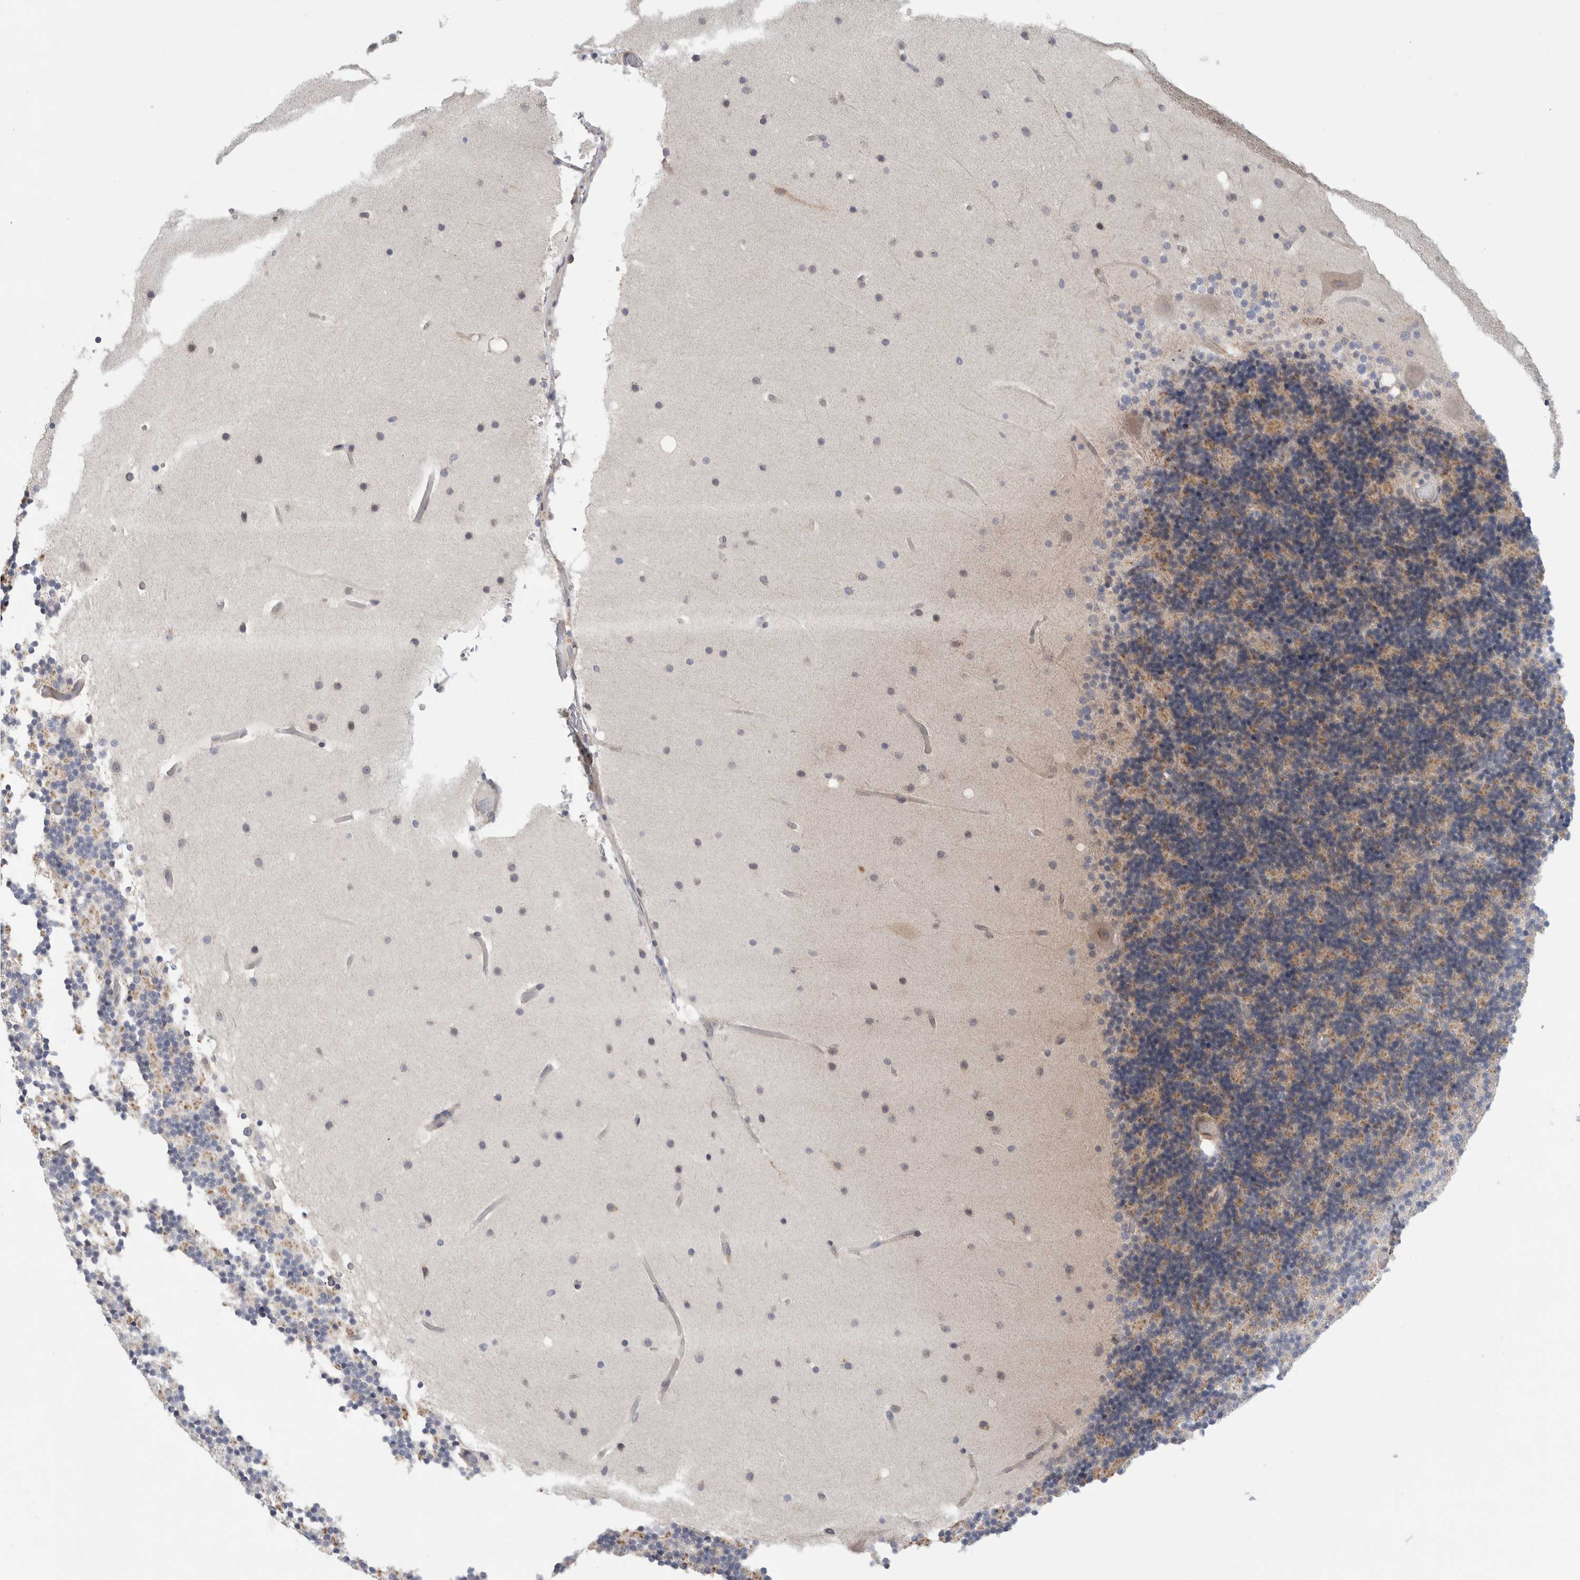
{"staining": {"intensity": "weak", "quantity": "<25%", "location": "cytoplasmic/membranous"}, "tissue": "cerebellum", "cell_type": "Cells in granular layer", "image_type": "normal", "snomed": [{"axis": "morphology", "description": "Normal tissue, NOS"}, {"axis": "topography", "description": "Cerebellum"}], "caption": "DAB (3,3'-diaminobenzidine) immunohistochemical staining of unremarkable cerebellum shows no significant expression in cells in granular layer. (DAB (3,3'-diaminobenzidine) immunohistochemistry, high magnification).", "gene": "SYTL5", "patient": {"sex": "male", "age": 57}}